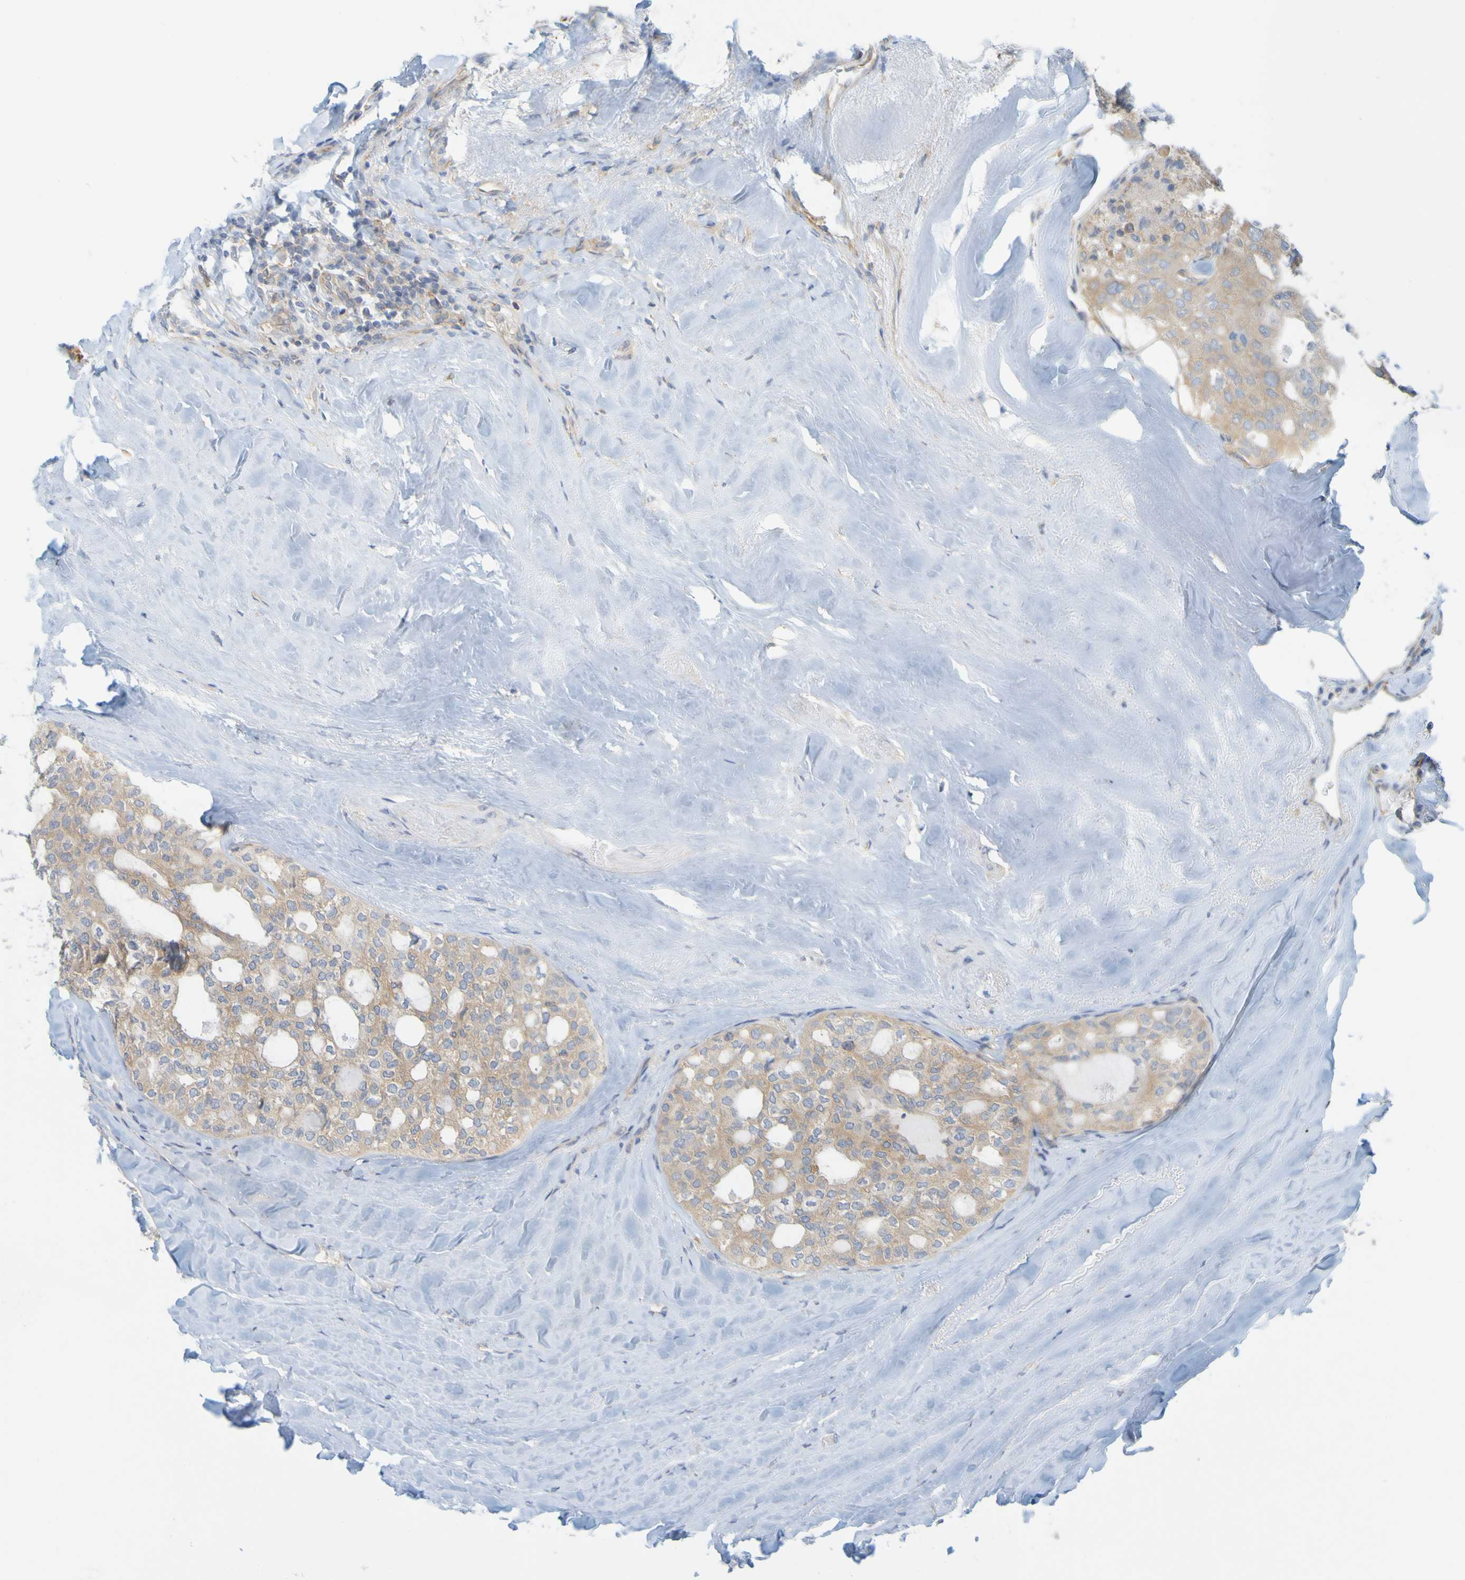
{"staining": {"intensity": "moderate", "quantity": ">75%", "location": "cytoplasmic/membranous"}, "tissue": "thyroid cancer", "cell_type": "Tumor cells", "image_type": "cancer", "snomed": [{"axis": "morphology", "description": "Follicular adenoma carcinoma, NOS"}, {"axis": "topography", "description": "Thyroid gland"}], "caption": "There is medium levels of moderate cytoplasmic/membranous positivity in tumor cells of thyroid cancer (follicular adenoma carcinoma), as demonstrated by immunohistochemical staining (brown color).", "gene": "APPL1", "patient": {"sex": "male", "age": 75}}